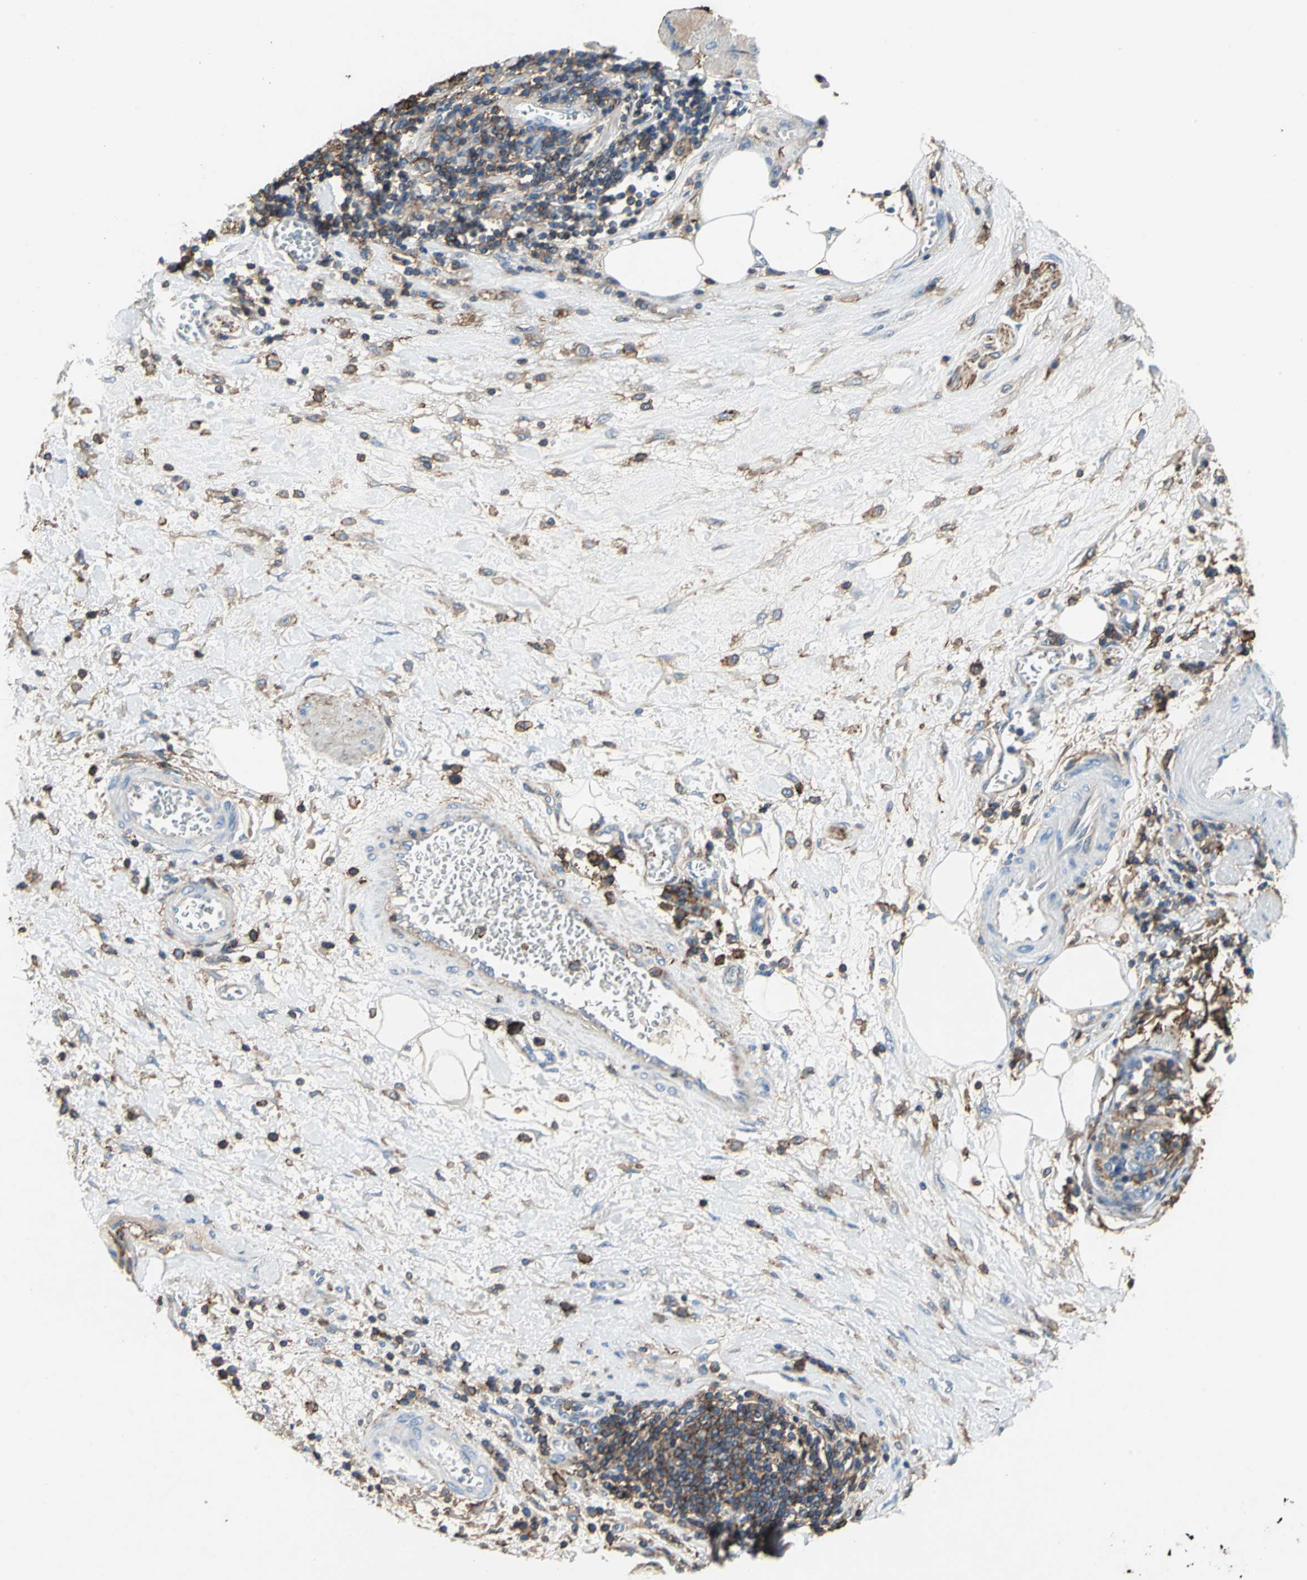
{"staining": {"intensity": "weak", "quantity": "25%-75%", "location": "cytoplasmic/membranous"}, "tissue": "stomach cancer", "cell_type": "Tumor cells", "image_type": "cancer", "snomed": [{"axis": "morphology", "description": "Normal tissue, NOS"}, {"axis": "morphology", "description": "Adenocarcinoma, NOS"}, {"axis": "topography", "description": "Stomach, upper"}, {"axis": "topography", "description": "Stomach"}], "caption": "Stomach cancer stained with a protein marker exhibits weak staining in tumor cells.", "gene": "CD44", "patient": {"sex": "male", "age": 59}}